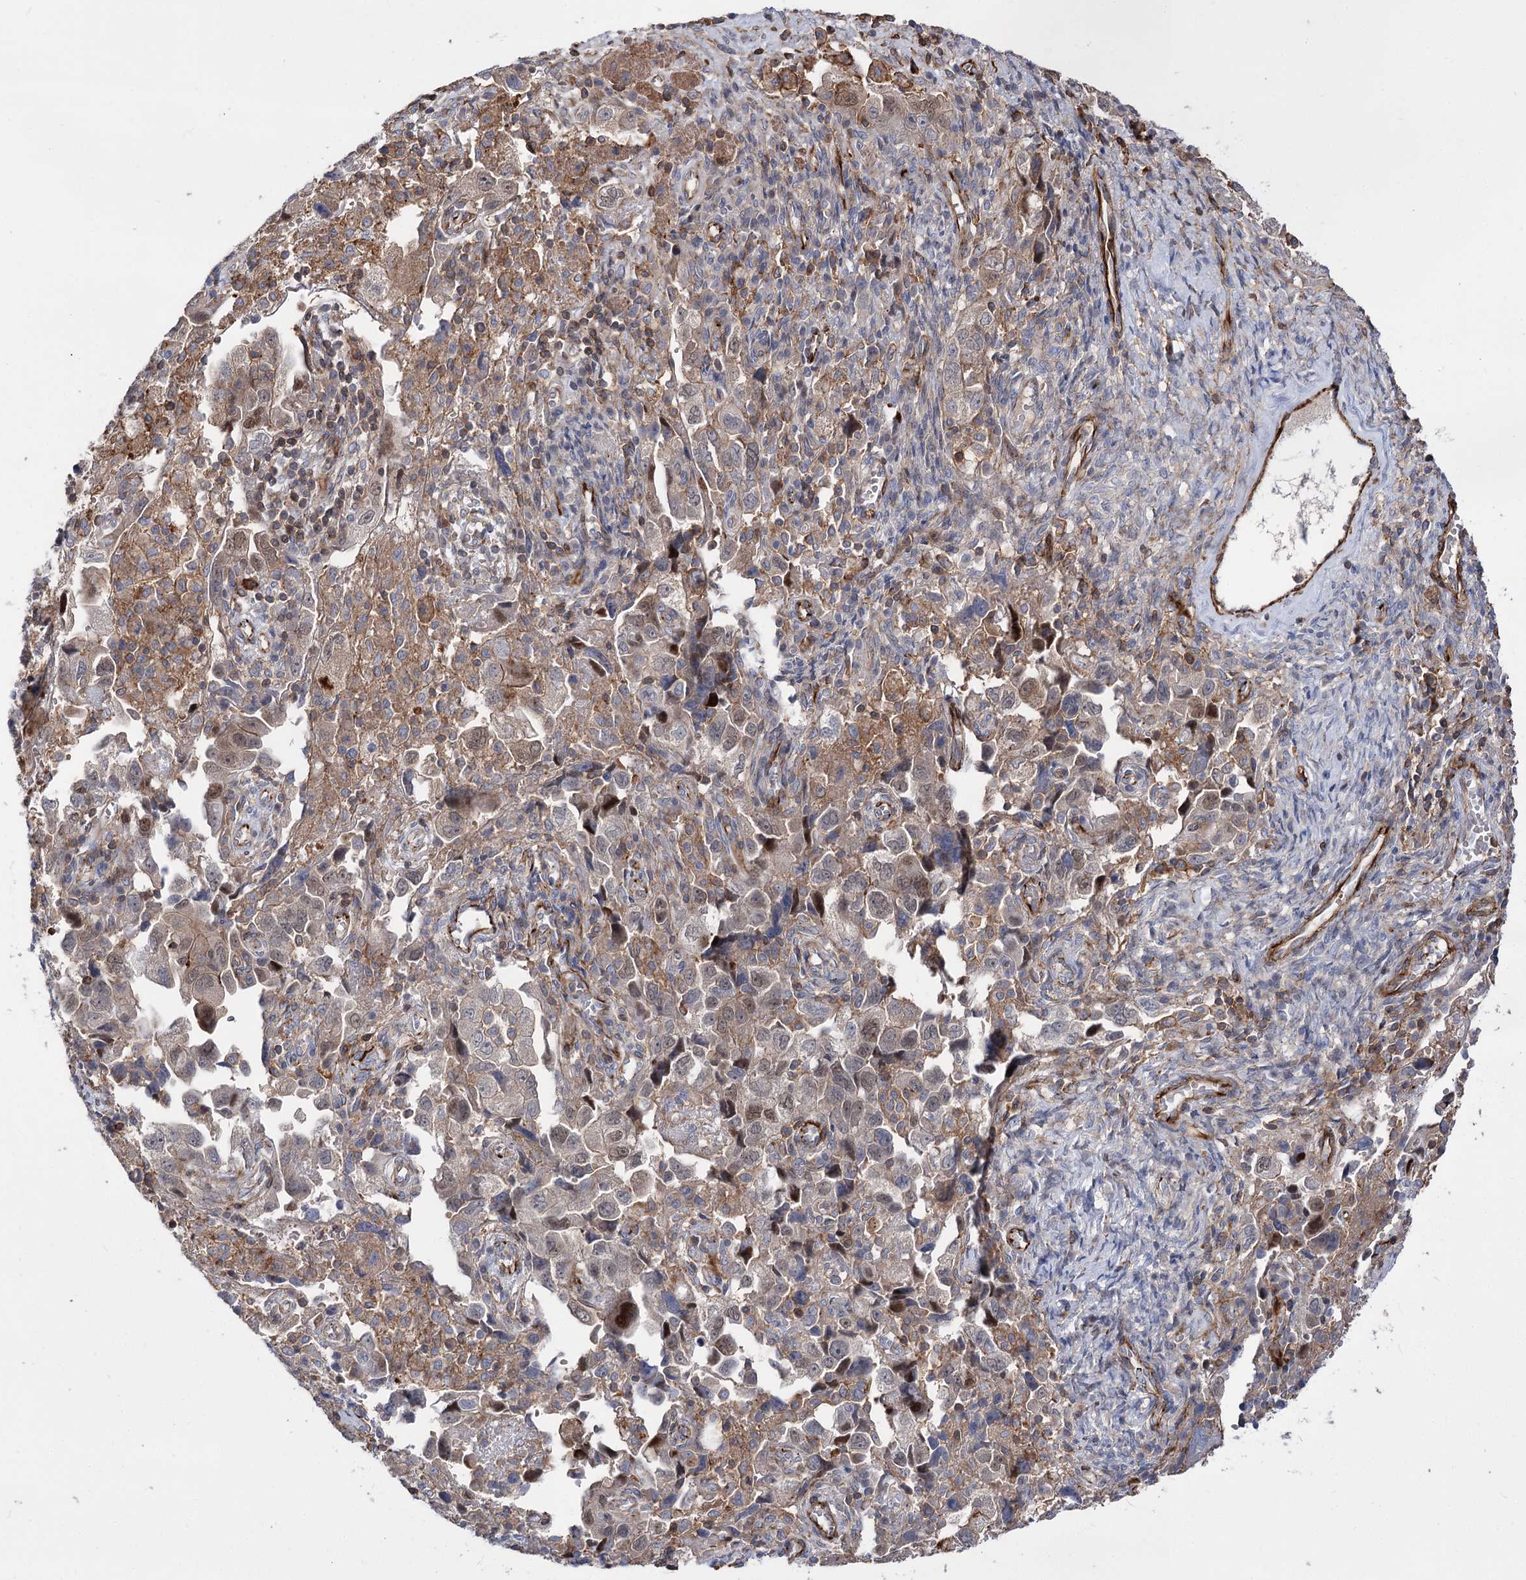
{"staining": {"intensity": "moderate", "quantity": "25%-75%", "location": "cytoplasmic/membranous,nuclear"}, "tissue": "ovarian cancer", "cell_type": "Tumor cells", "image_type": "cancer", "snomed": [{"axis": "morphology", "description": "Carcinoma, NOS"}, {"axis": "morphology", "description": "Cystadenocarcinoma, serous, NOS"}, {"axis": "topography", "description": "Ovary"}], "caption": "There is medium levels of moderate cytoplasmic/membranous and nuclear positivity in tumor cells of ovarian carcinoma, as demonstrated by immunohistochemical staining (brown color).", "gene": "DPP3", "patient": {"sex": "female", "age": 69}}